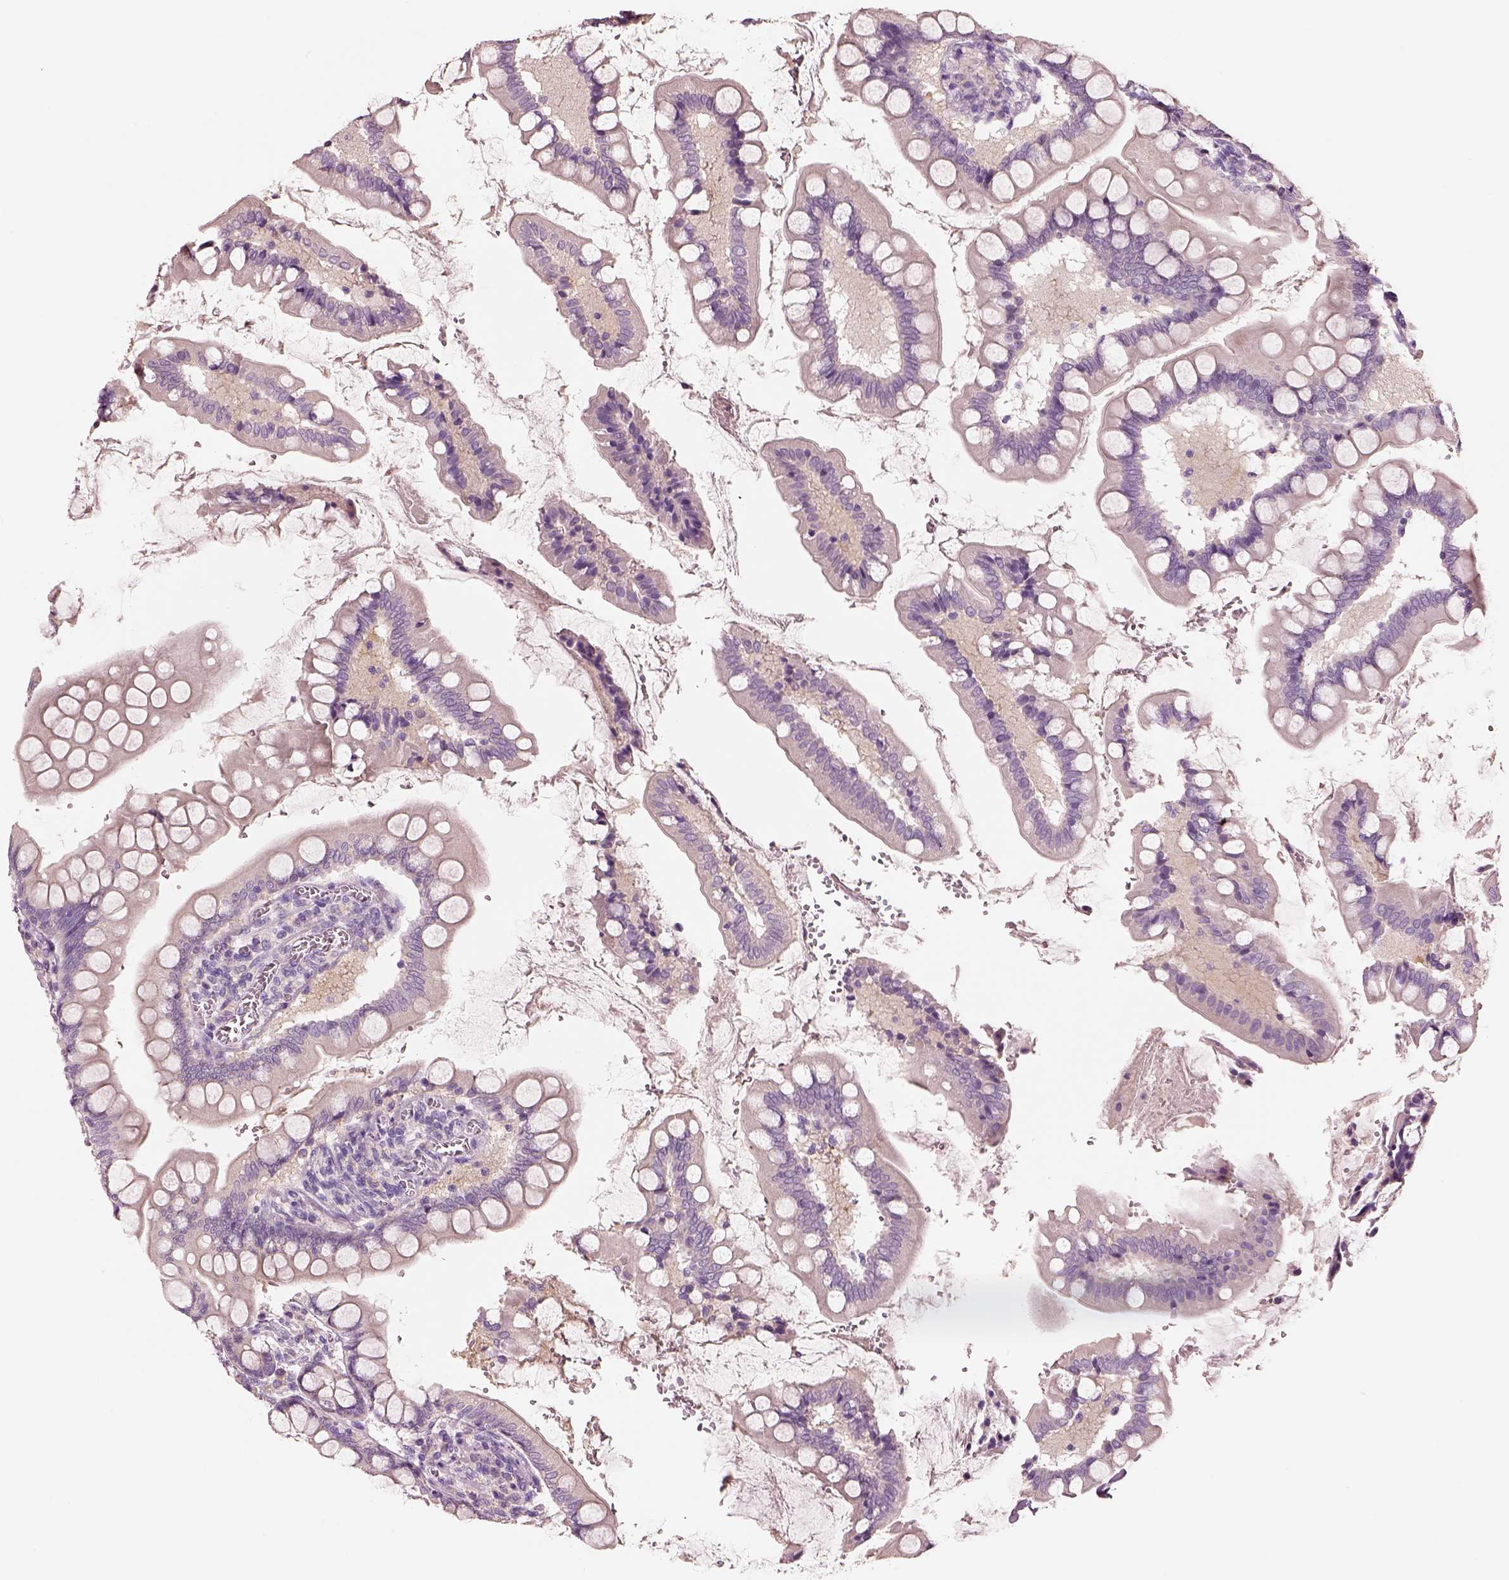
{"staining": {"intensity": "negative", "quantity": "none", "location": "none"}, "tissue": "small intestine", "cell_type": "Glandular cells", "image_type": "normal", "snomed": [{"axis": "morphology", "description": "Normal tissue, NOS"}, {"axis": "topography", "description": "Small intestine"}], "caption": "High power microscopy histopathology image of an immunohistochemistry histopathology image of benign small intestine, revealing no significant staining in glandular cells.", "gene": "ELSPBP1", "patient": {"sex": "female", "age": 56}}